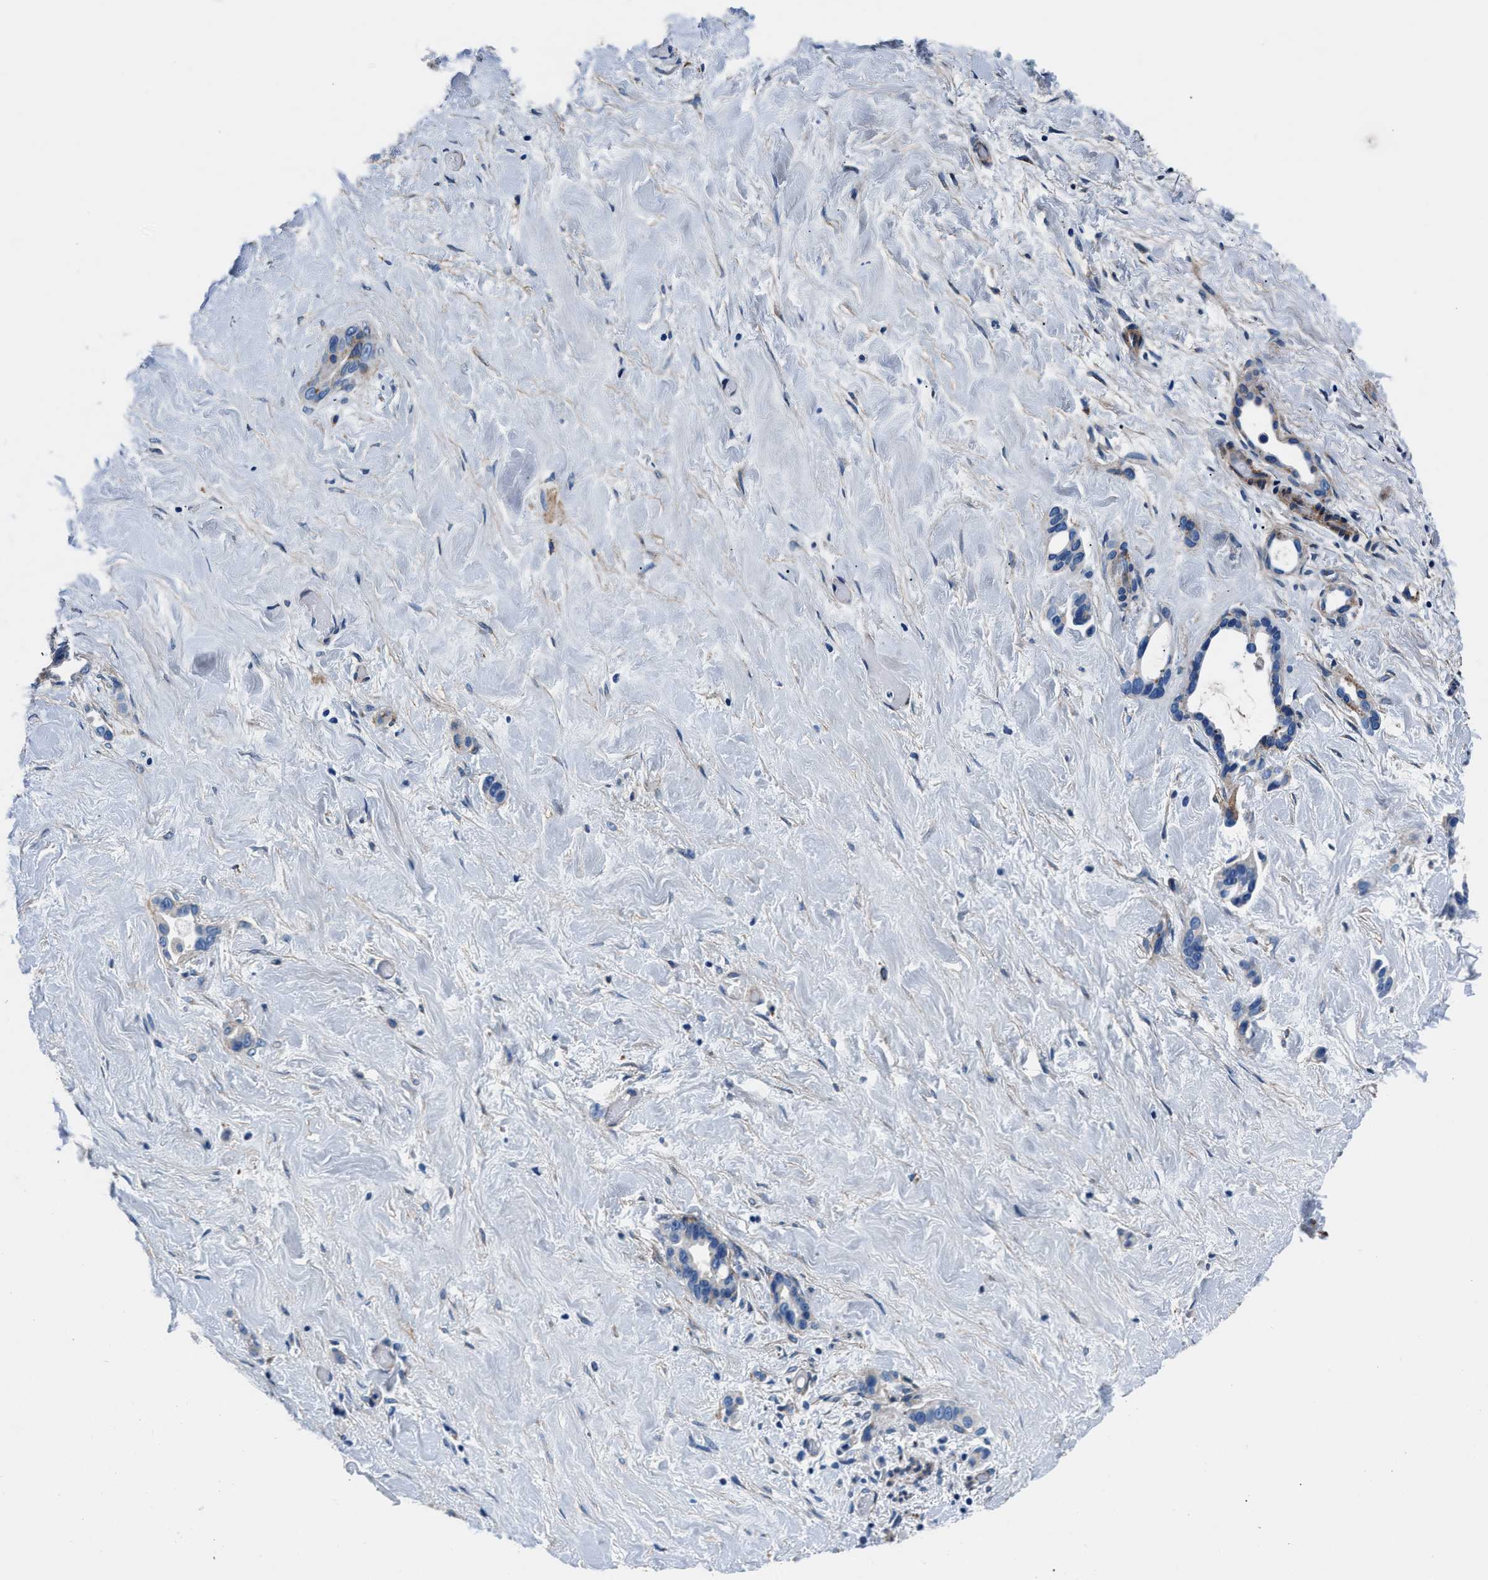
{"staining": {"intensity": "negative", "quantity": "none", "location": "none"}, "tissue": "liver cancer", "cell_type": "Tumor cells", "image_type": "cancer", "snomed": [{"axis": "morphology", "description": "Cholangiocarcinoma"}, {"axis": "topography", "description": "Liver"}], "caption": "This micrograph is of liver cancer stained with IHC to label a protein in brown with the nuclei are counter-stained blue. There is no expression in tumor cells. (Immunohistochemistry, brightfield microscopy, high magnification).", "gene": "DAG1", "patient": {"sex": "female", "age": 65}}